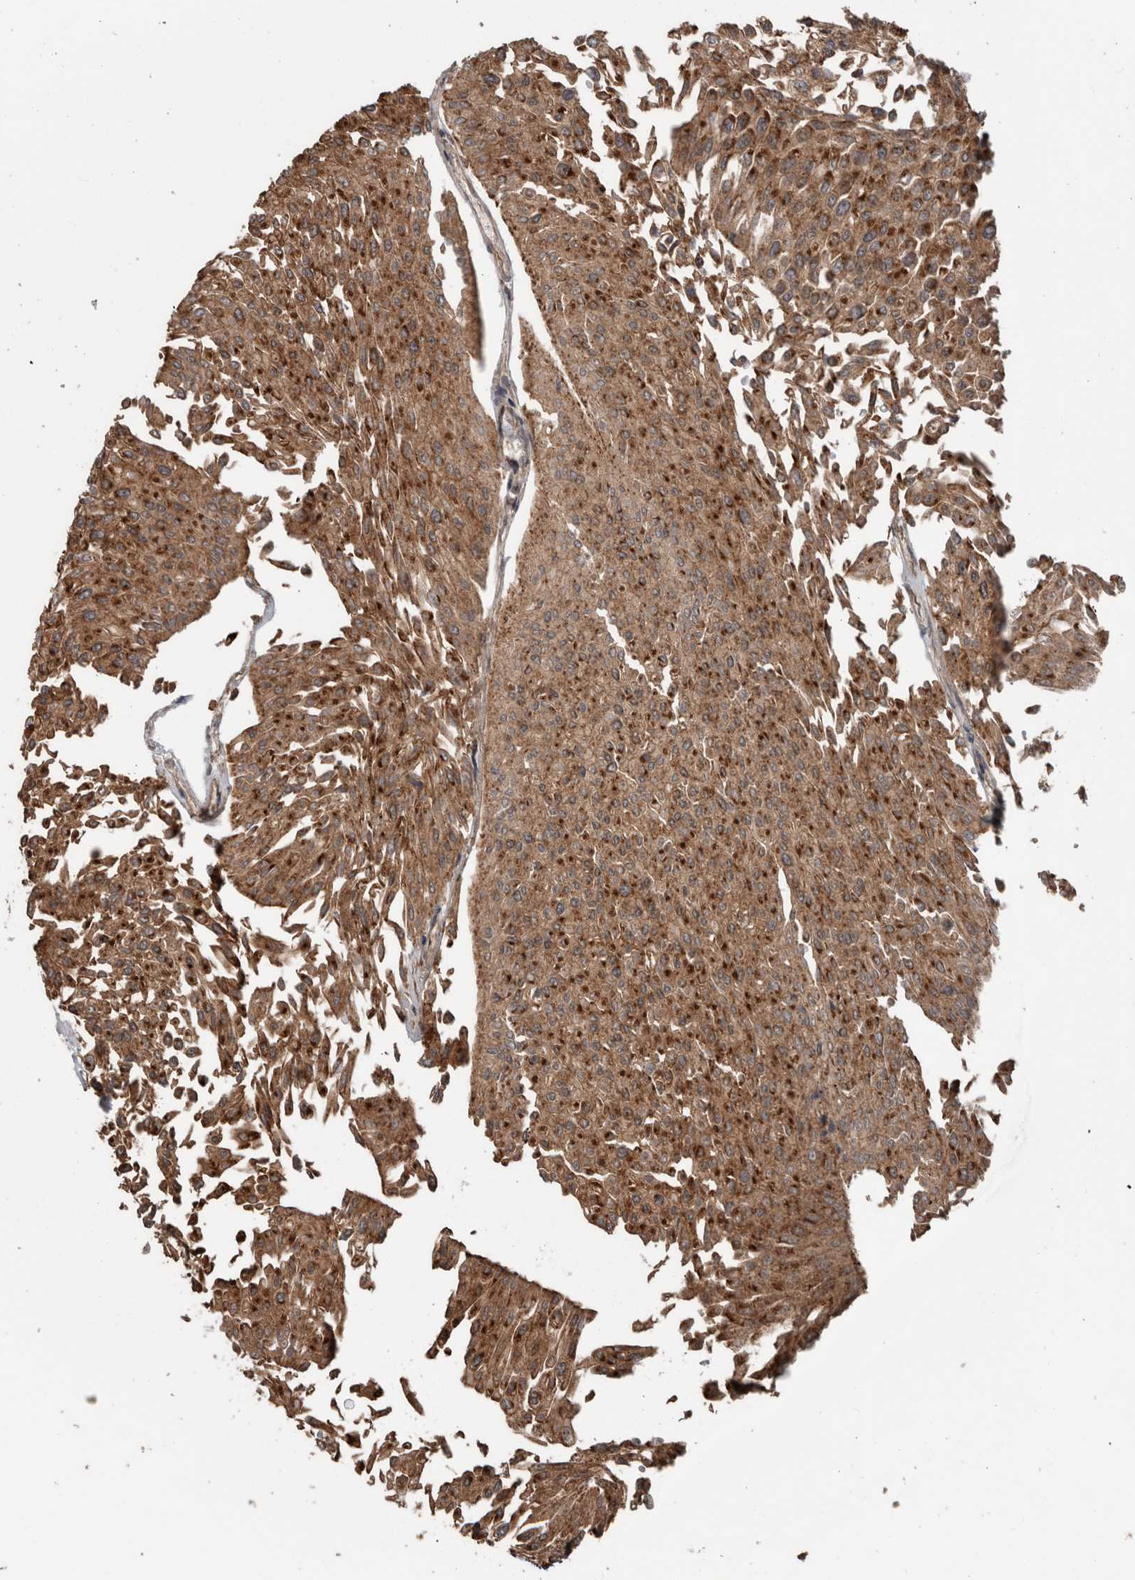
{"staining": {"intensity": "moderate", "quantity": ">75%", "location": "cytoplasmic/membranous"}, "tissue": "urothelial cancer", "cell_type": "Tumor cells", "image_type": "cancer", "snomed": [{"axis": "morphology", "description": "Urothelial carcinoma, Low grade"}, {"axis": "topography", "description": "Urinary bladder"}], "caption": "The image demonstrates immunohistochemical staining of low-grade urothelial carcinoma. There is moderate cytoplasmic/membranous expression is identified in about >75% of tumor cells.", "gene": "RIOK3", "patient": {"sex": "male", "age": 67}}